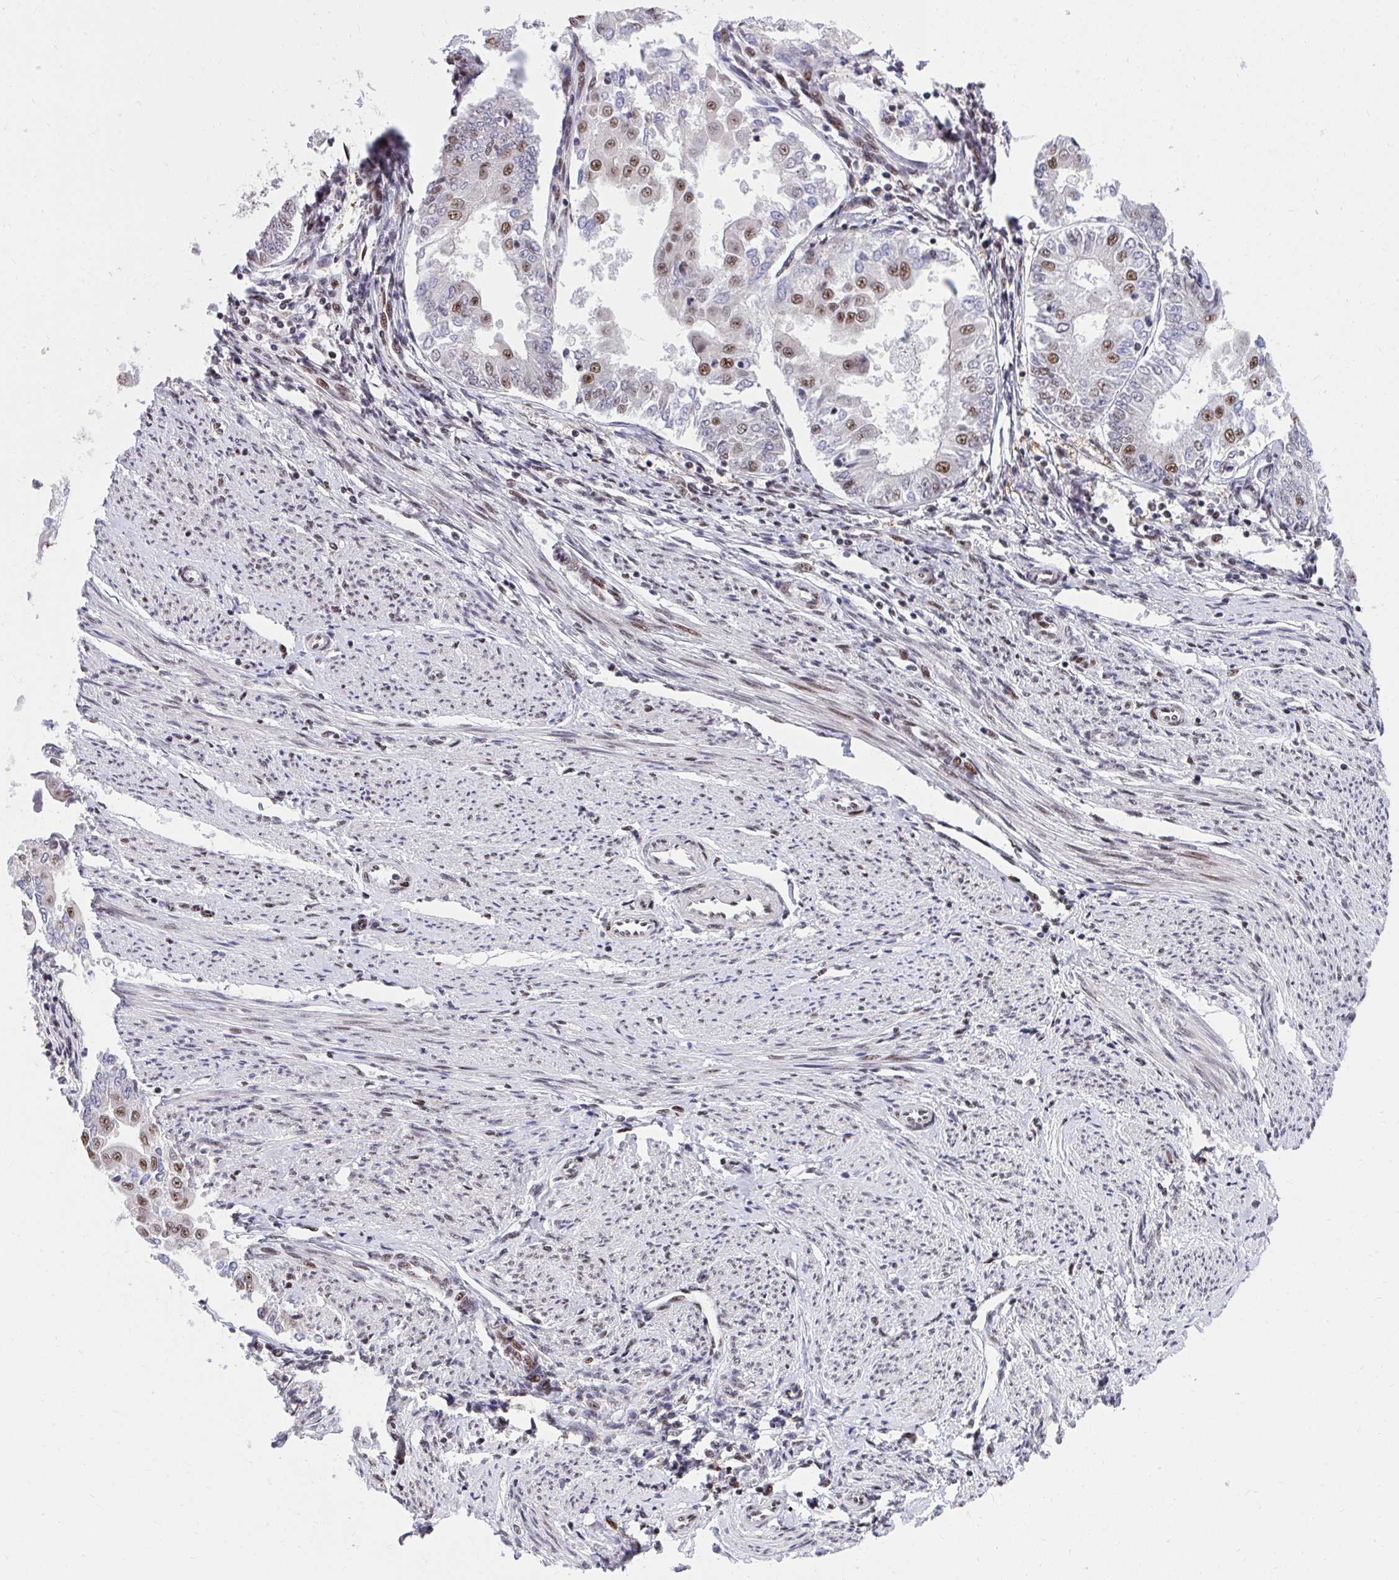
{"staining": {"intensity": "moderate", "quantity": "25%-75%", "location": "nuclear"}, "tissue": "endometrial cancer", "cell_type": "Tumor cells", "image_type": "cancer", "snomed": [{"axis": "morphology", "description": "Adenocarcinoma, NOS"}, {"axis": "topography", "description": "Endometrium"}], "caption": "Immunohistochemistry (IHC) micrograph of neoplastic tissue: human adenocarcinoma (endometrial) stained using immunohistochemistry reveals medium levels of moderate protein expression localized specifically in the nuclear of tumor cells, appearing as a nuclear brown color.", "gene": "SYNE4", "patient": {"sex": "female", "age": 68}}